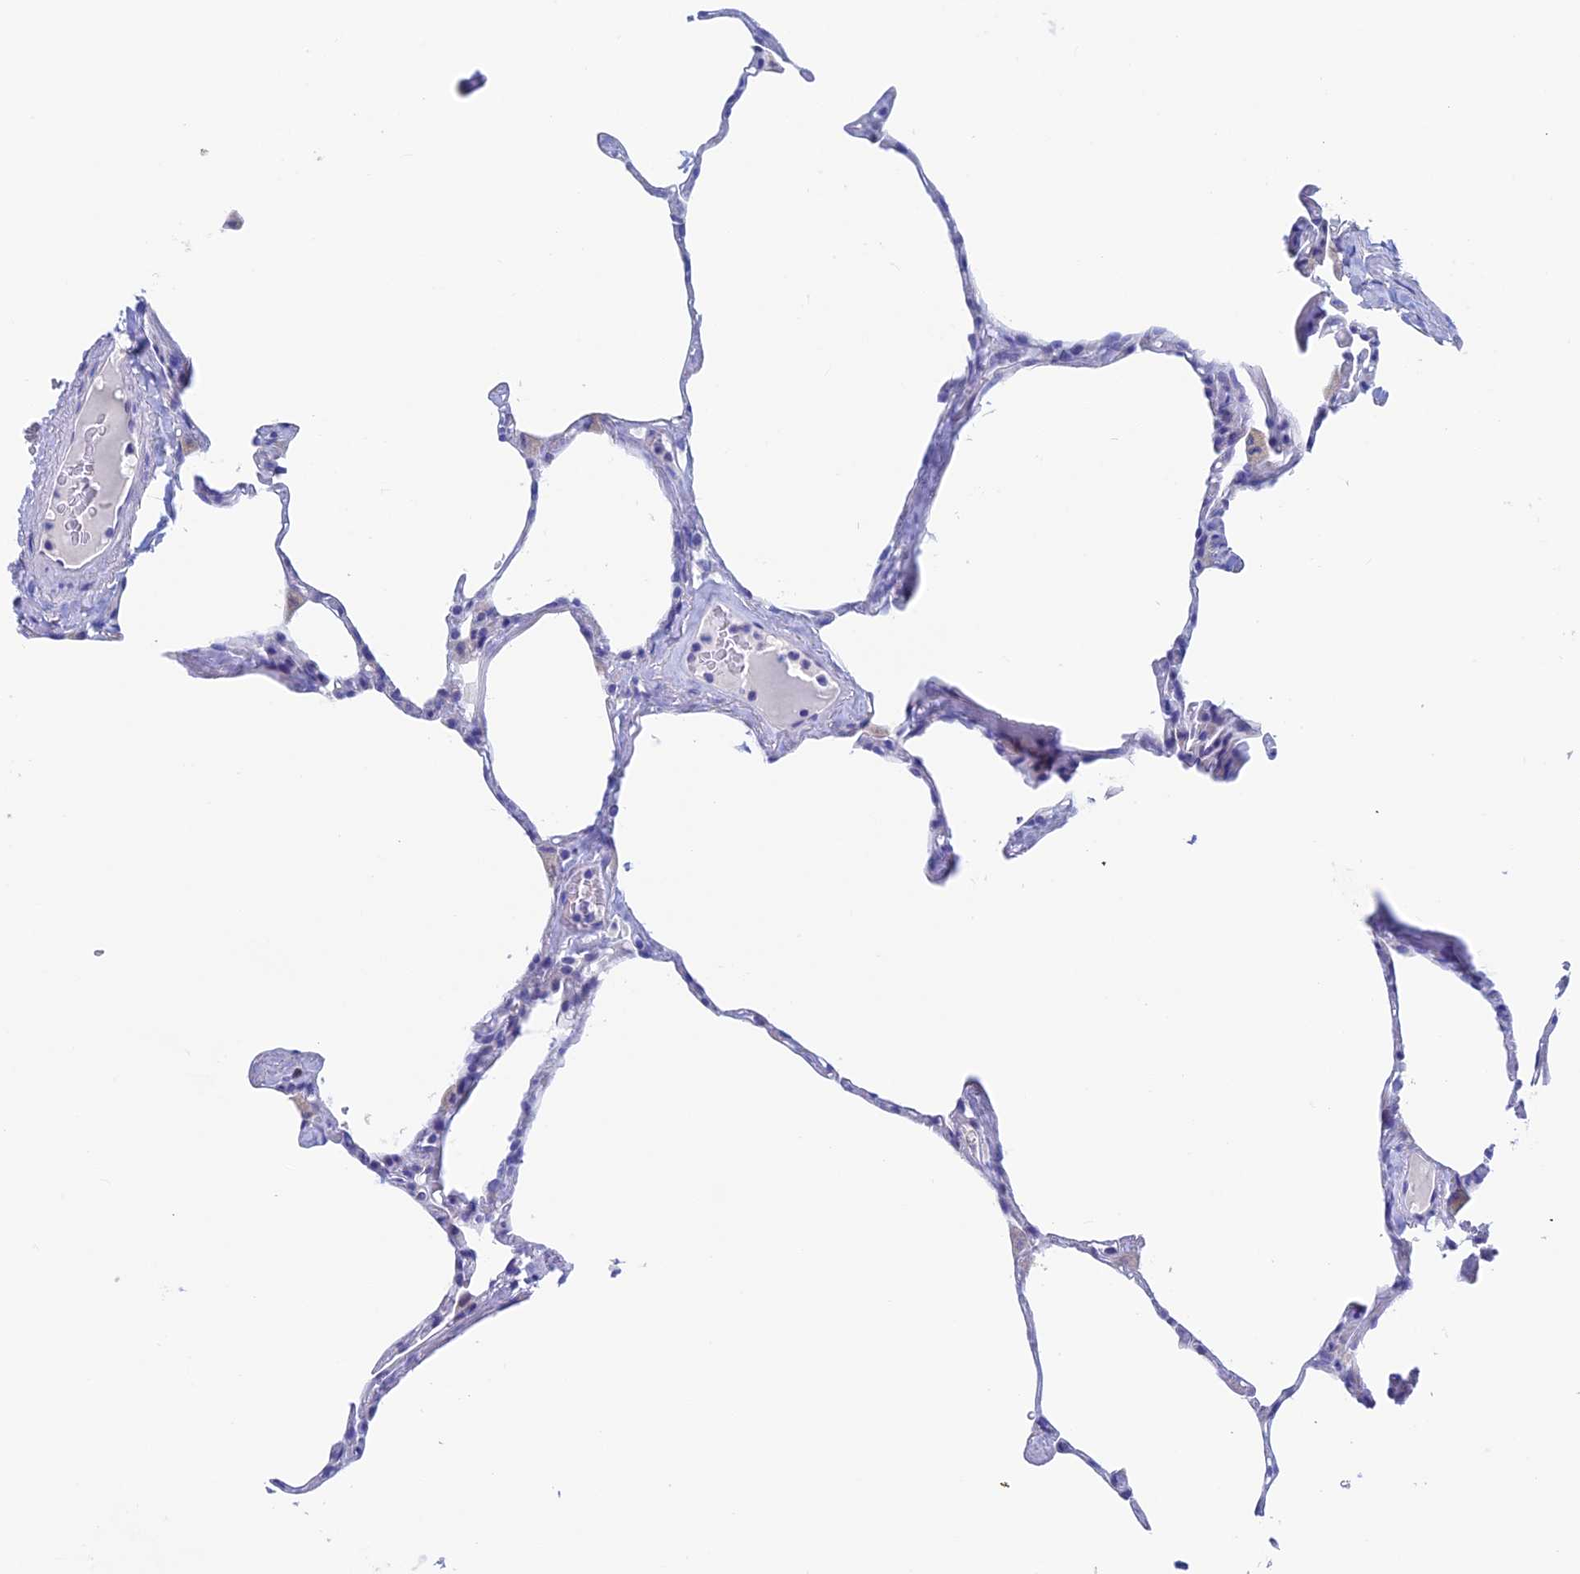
{"staining": {"intensity": "negative", "quantity": "none", "location": "none"}, "tissue": "lung", "cell_type": "Alveolar cells", "image_type": "normal", "snomed": [{"axis": "morphology", "description": "Normal tissue, NOS"}, {"axis": "topography", "description": "Lung"}], "caption": "IHC of normal human lung shows no expression in alveolar cells. Nuclei are stained in blue.", "gene": "PSMC3IP", "patient": {"sex": "male", "age": 65}}